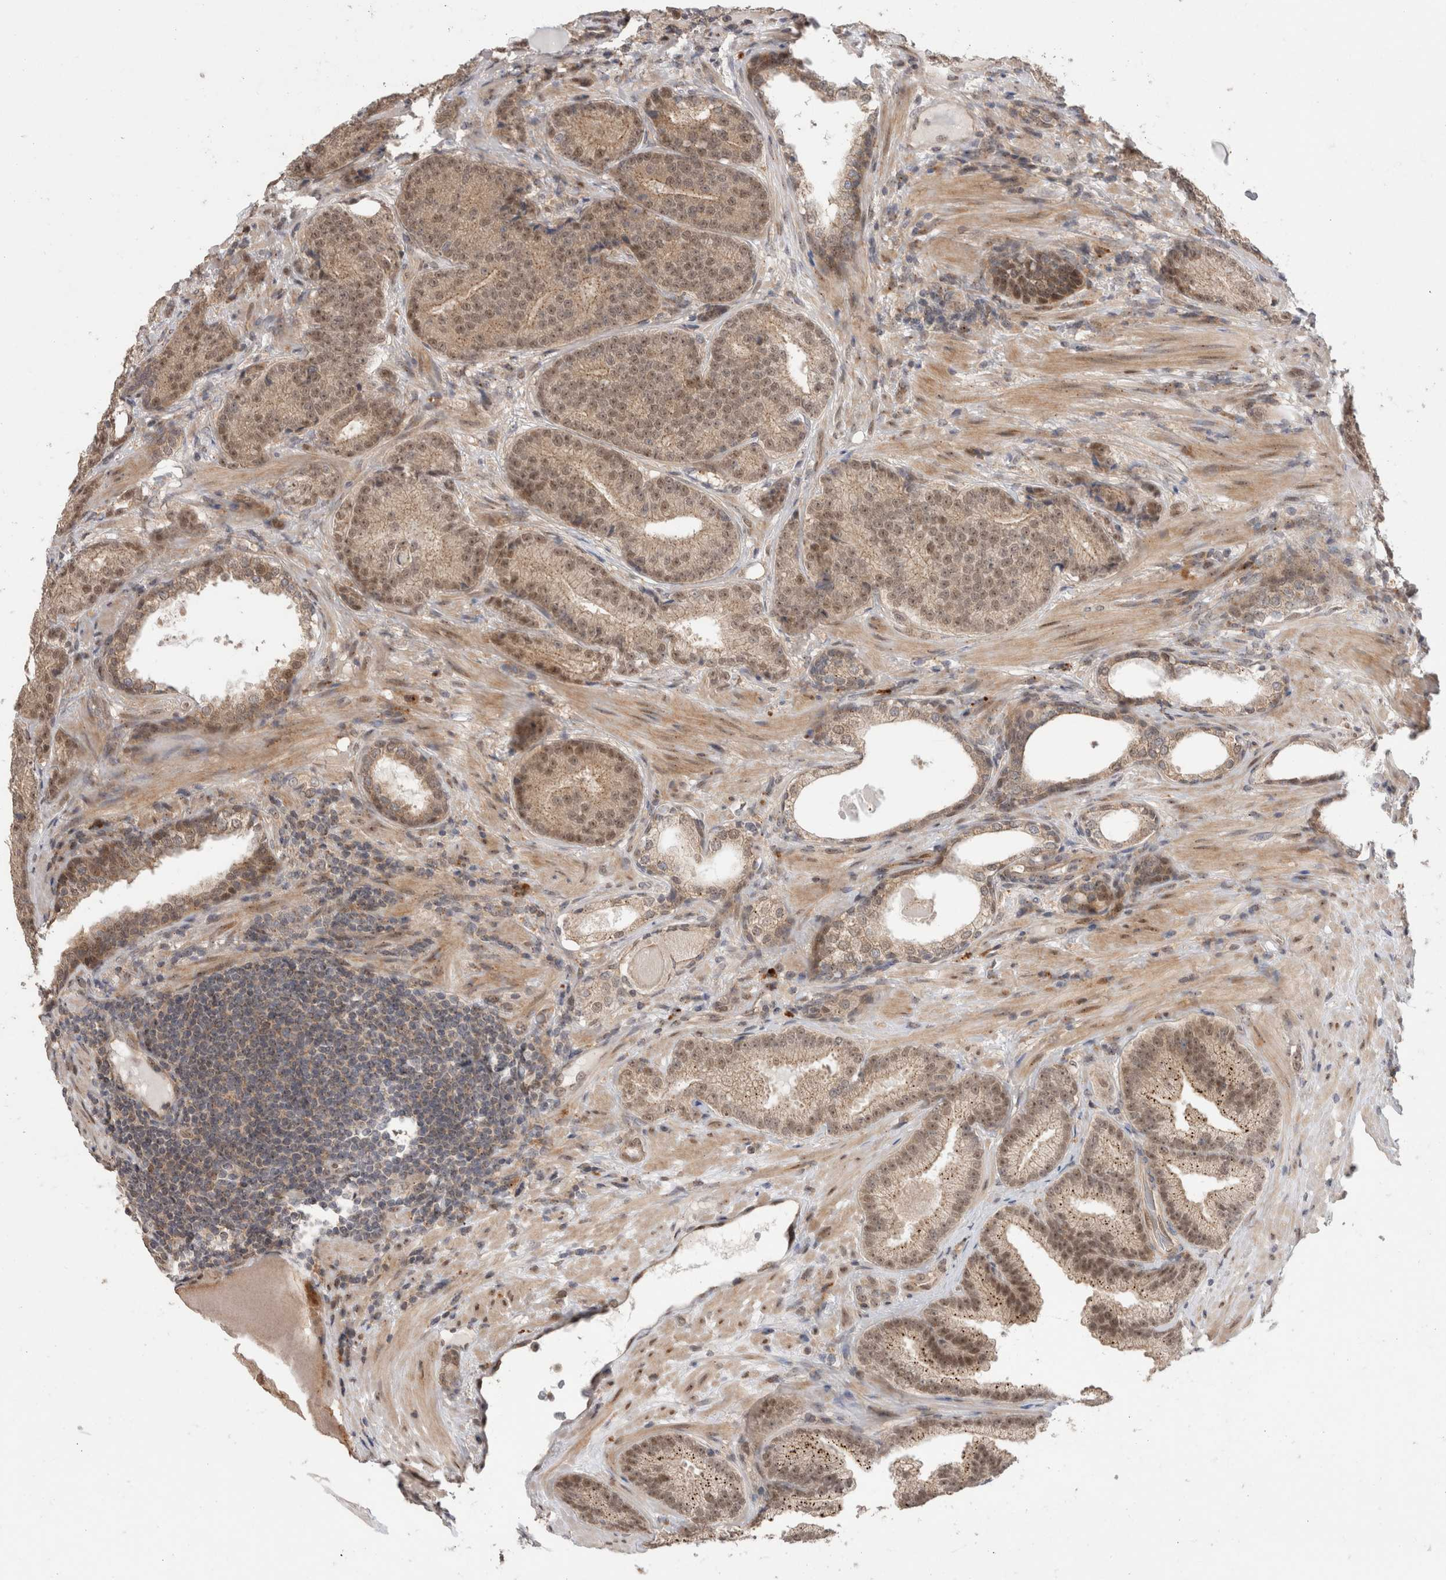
{"staining": {"intensity": "moderate", "quantity": ">75%", "location": "cytoplasmic/membranous,nuclear"}, "tissue": "prostate cancer", "cell_type": "Tumor cells", "image_type": "cancer", "snomed": [{"axis": "morphology", "description": "Adenocarcinoma, High grade"}, {"axis": "topography", "description": "Prostate"}], "caption": "Human prostate adenocarcinoma (high-grade) stained for a protein (brown) demonstrates moderate cytoplasmic/membranous and nuclear positive staining in about >75% of tumor cells.", "gene": "SLC29A1", "patient": {"sex": "male", "age": 61}}